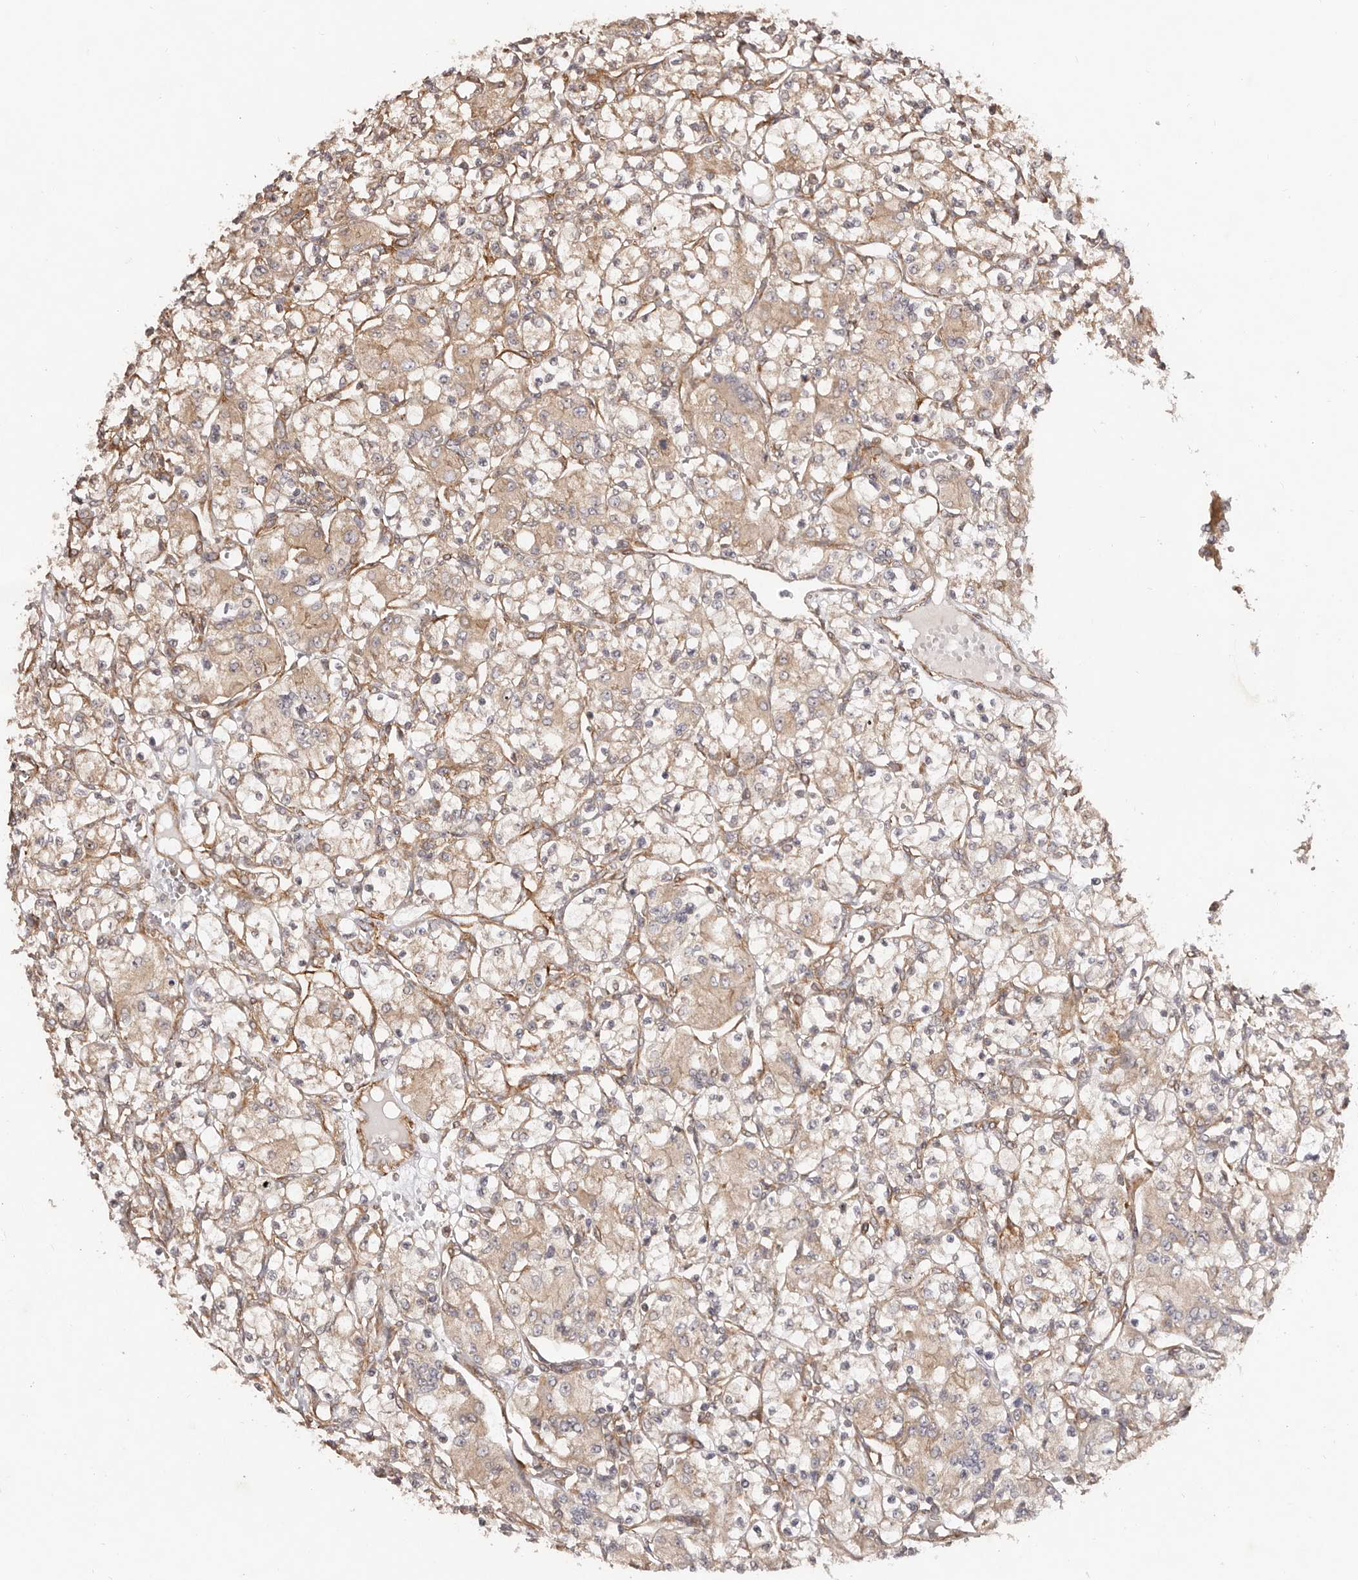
{"staining": {"intensity": "weak", "quantity": ">75%", "location": "cytoplasmic/membranous"}, "tissue": "renal cancer", "cell_type": "Tumor cells", "image_type": "cancer", "snomed": [{"axis": "morphology", "description": "Adenocarcinoma, NOS"}, {"axis": "topography", "description": "Kidney"}], "caption": "The histopathology image displays immunohistochemical staining of adenocarcinoma (renal). There is weak cytoplasmic/membranous expression is seen in about >75% of tumor cells.", "gene": "RPS6", "patient": {"sex": "female", "age": 59}}